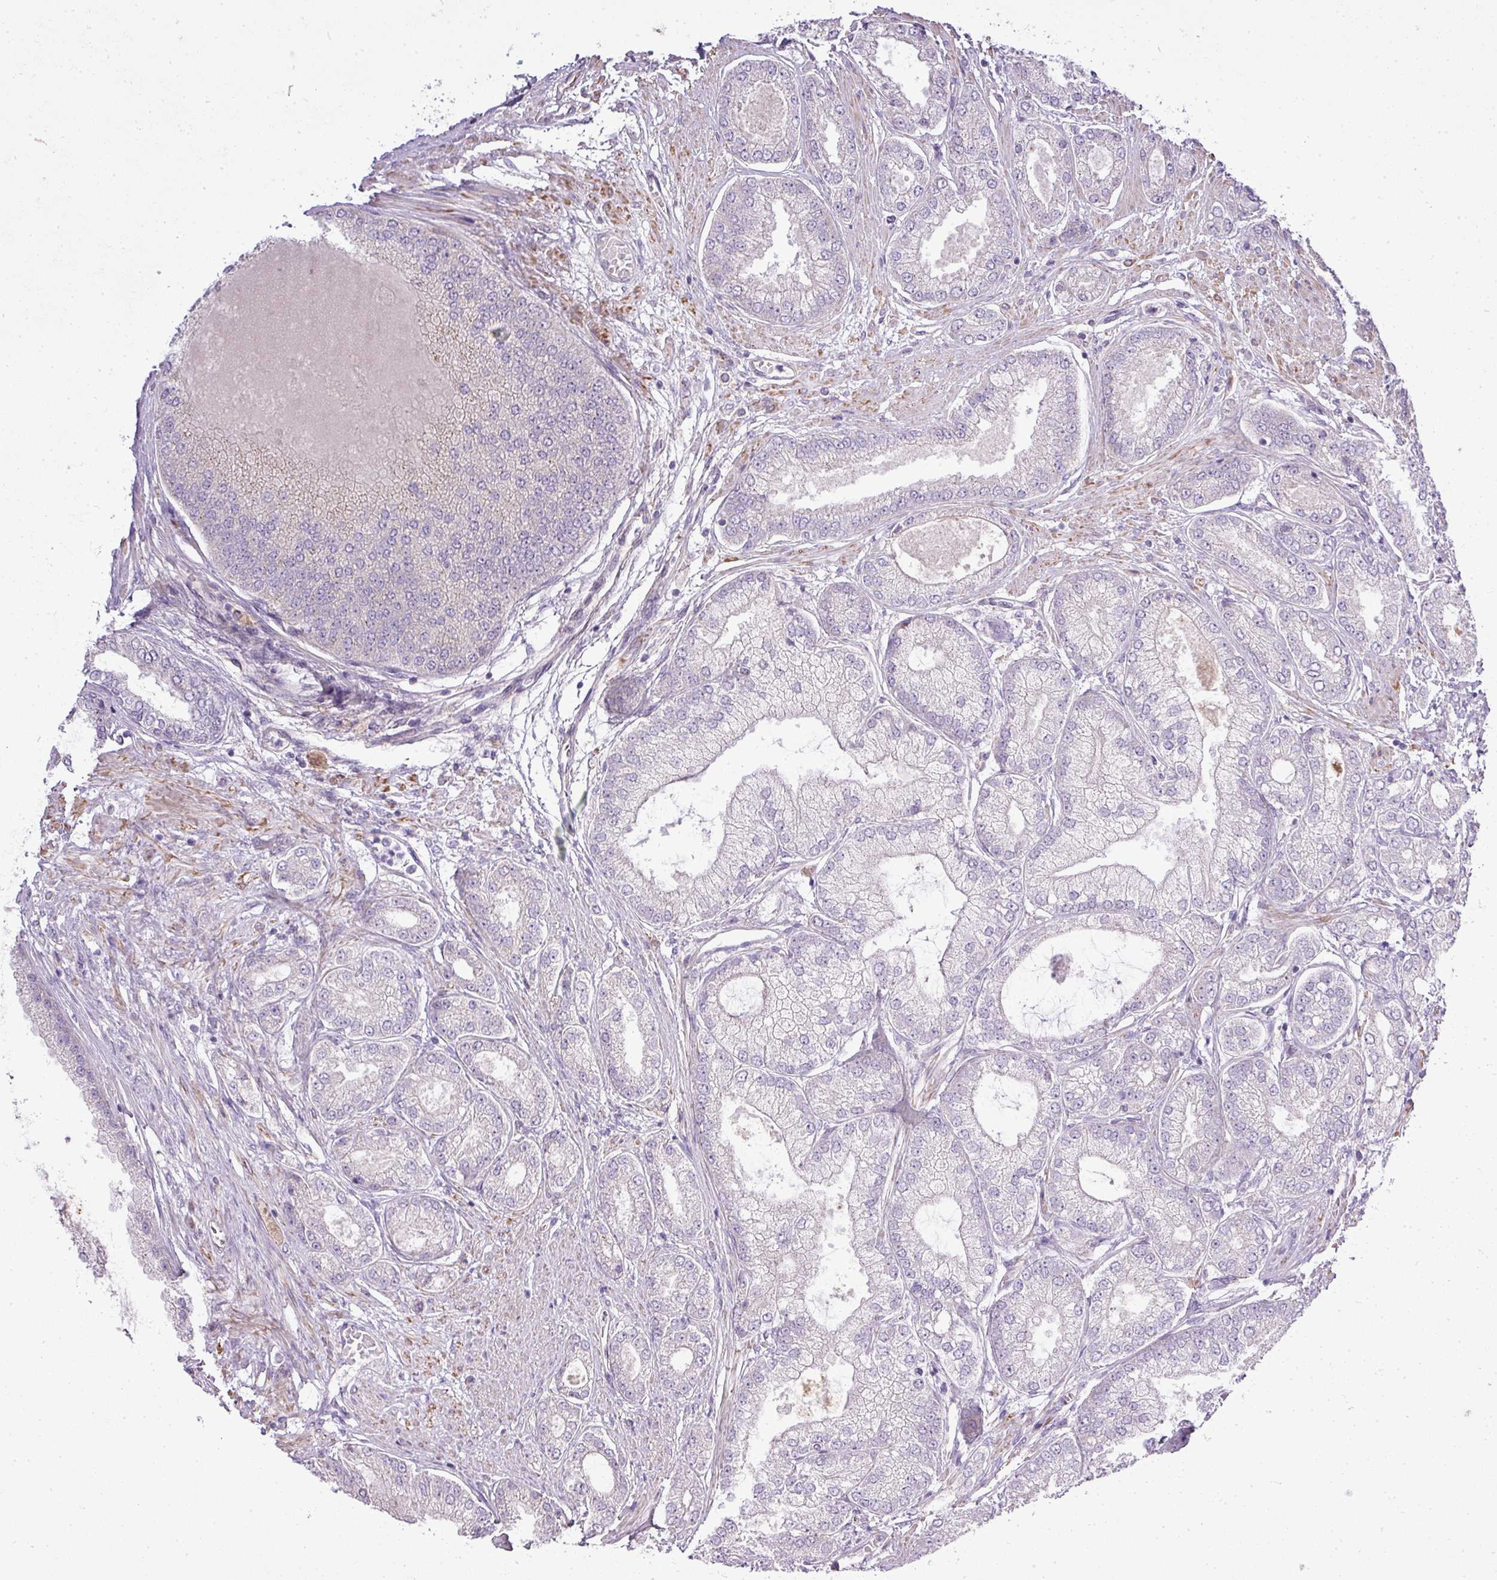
{"staining": {"intensity": "negative", "quantity": "none", "location": "none"}, "tissue": "prostate cancer", "cell_type": "Tumor cells", "image_type": "cancer", "snomed": [{"axis": "morphology", "description": "Adenocarcinoma, High grade"}, {"axis": "topography", "description": "Prostate"}], "caption": "A micrograph of prostate cancer (high-grade adenocarcinoma) stained for a protein displays no brown staining in tumor cells.", "gene": "PDRG1", "patient": {"sex": "male", "age": 71}}